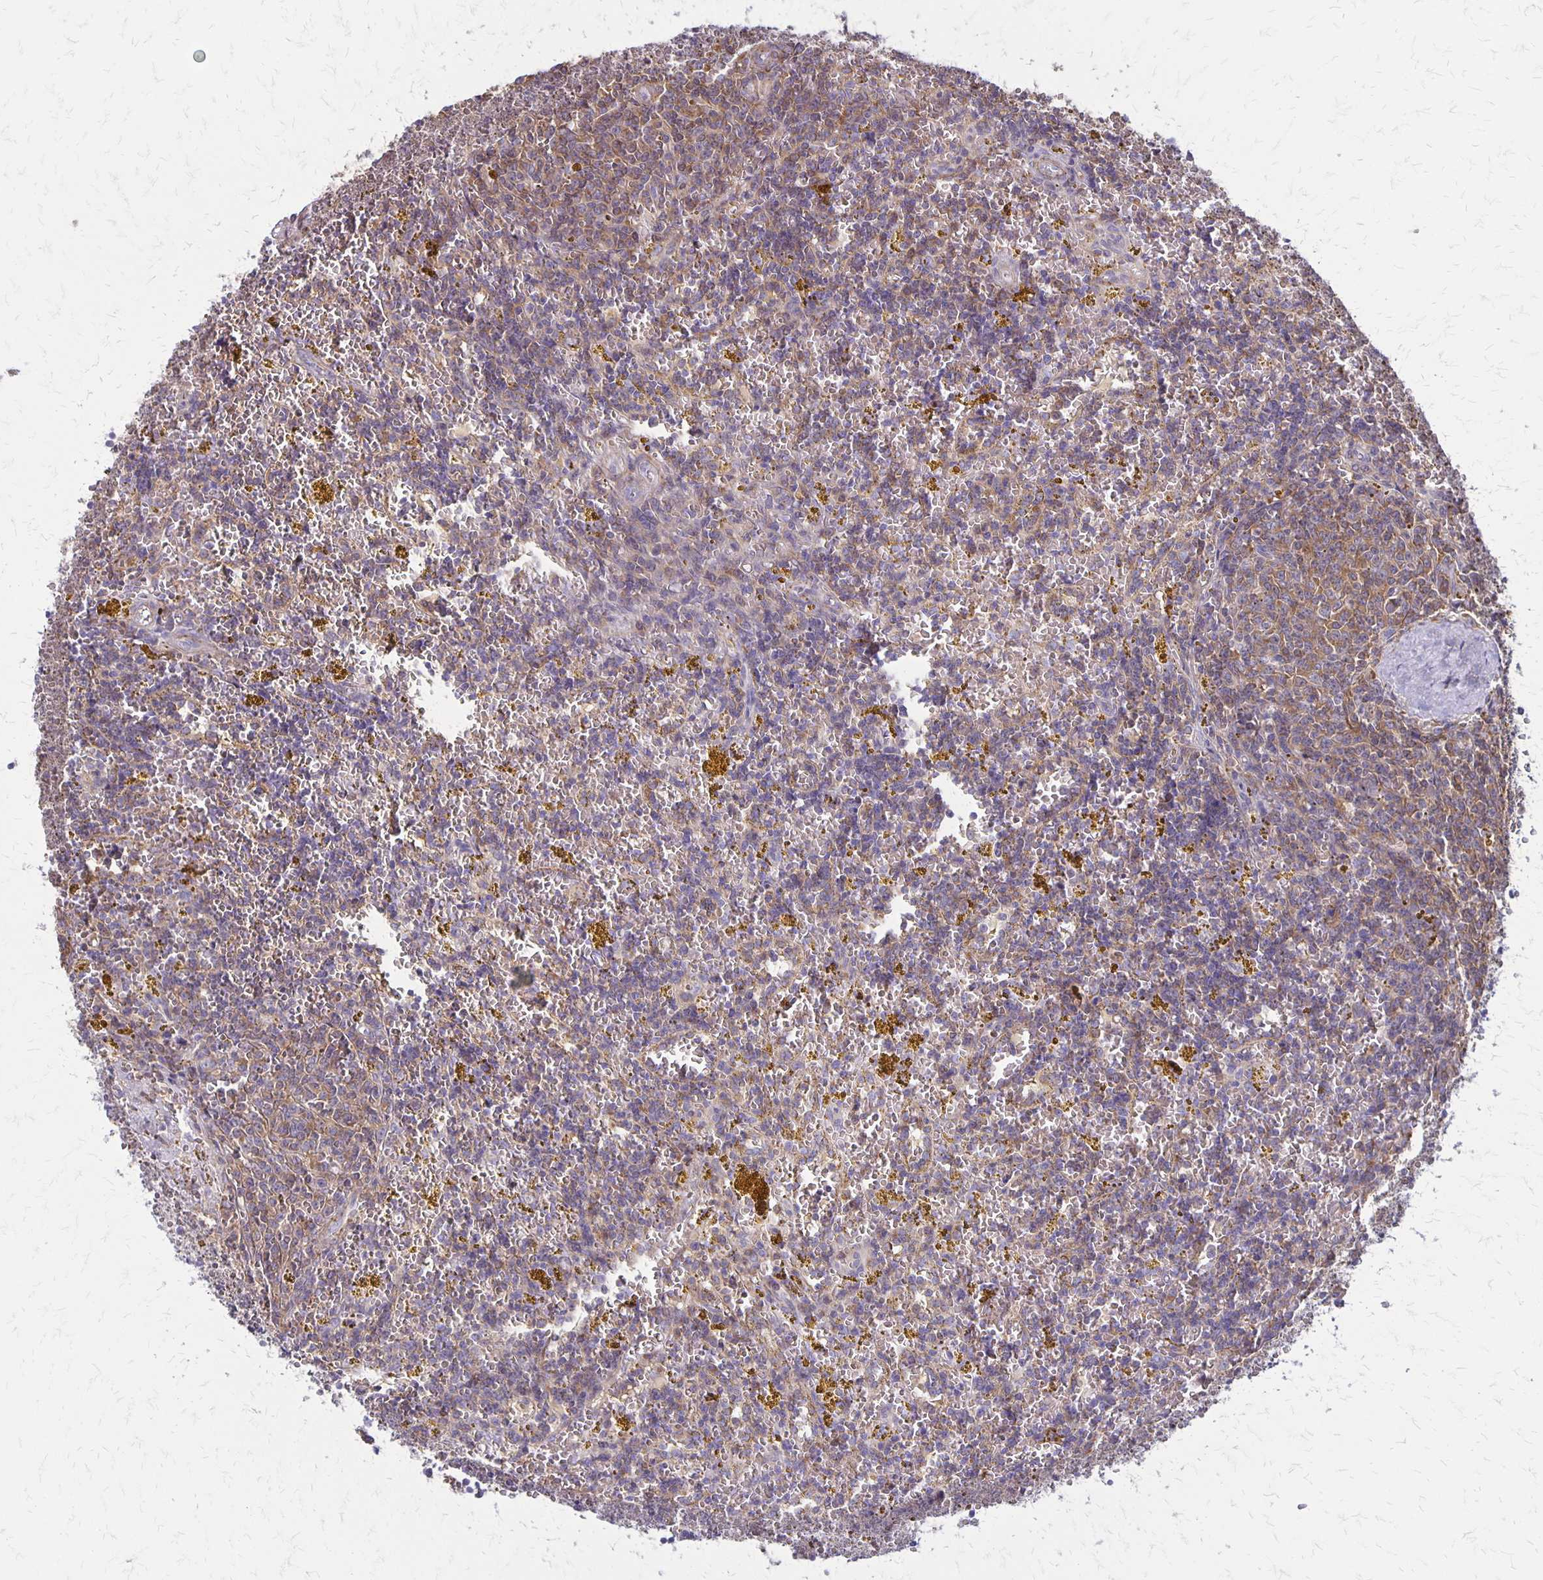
{"staining": {"intensity": "moderate", "quantity": "<25%", "location": "cytoplasmic/membranous"}, "tissue": "lymphoma", "cell_type": "Tumor cells", "image_type": "cancer", "snomed": [{"axis": "morphology", "description": "Malignant lymphoma, non-Hodgkin's type, Low grade"}, {"axis": "topography", "description": "Spleen"}, {"axis": "topography", "description": "Lymph node"}], "caption": "IHC (DAB) staining of human malignant lymphoma, non-Hodgkin's type (low-grade) shows moderate cytoplasmic/membranous protein expression in approximately <25% of tumor cells.", "gene": "SEPTIN5", "patient": {"sex": "female", "age": 66}}